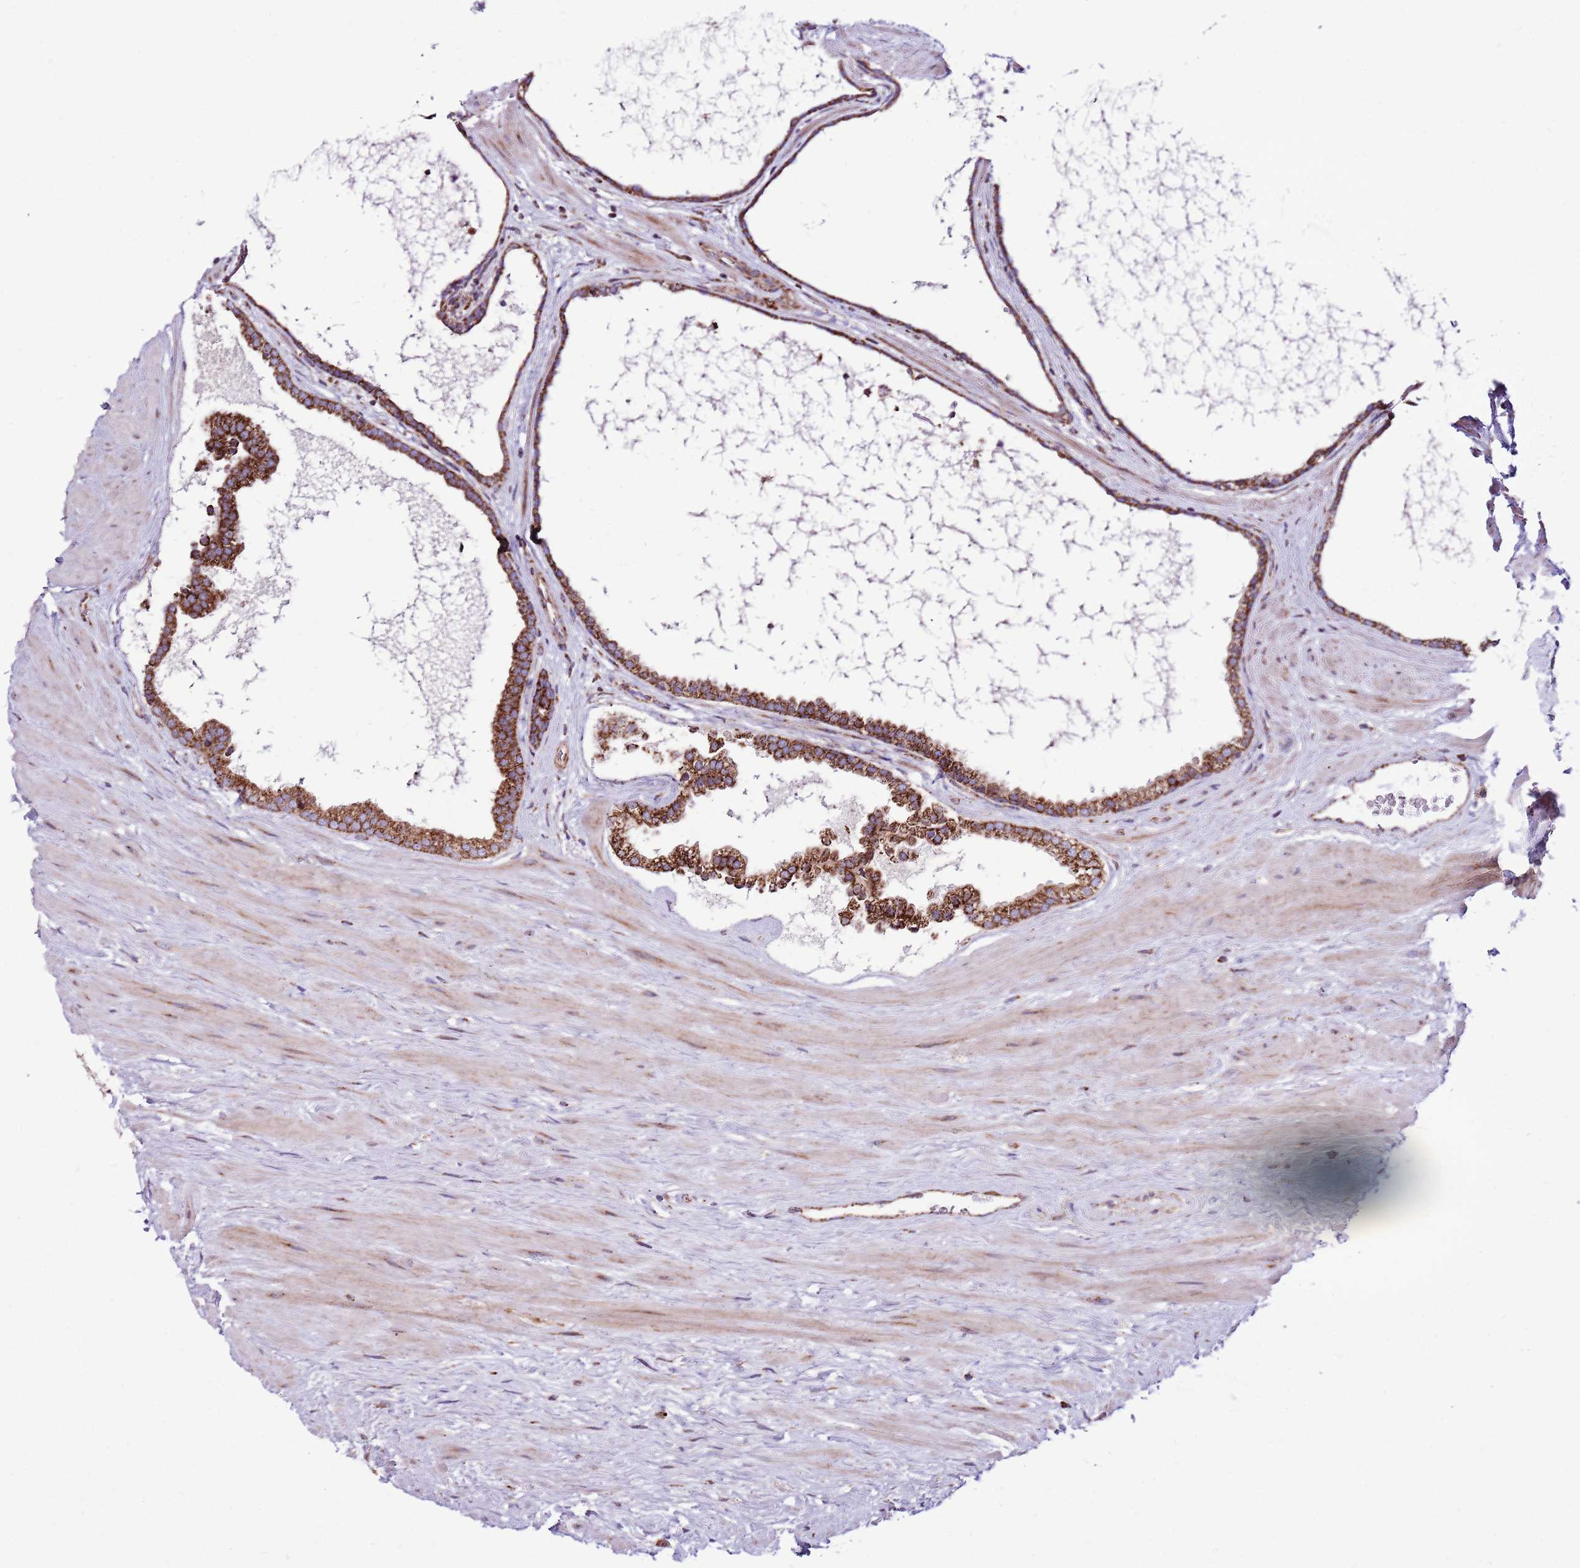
{"staining": {"intensity": "strong", "quantity": ">75%", "location": "cytoplasmic/membranous"}, "tissue": "prostate", "cell_type": "Glandular cells", "image_type": "normal", "snomed": [{"axis": "morphology", "description": "Normal tissue, NOS"}, {"axis": "topography", "description": "Prostate"}], "caption": "Immunohistochemistry (IHC) (DAB (3,3'-diaminobenzidine)) staining of benign prostate displays strong cytoplasmic/membranous protein positivity in about >75% of glandular cells.", "gene": "HECTD4", "patient": {"sex": "male", "age": 48}}